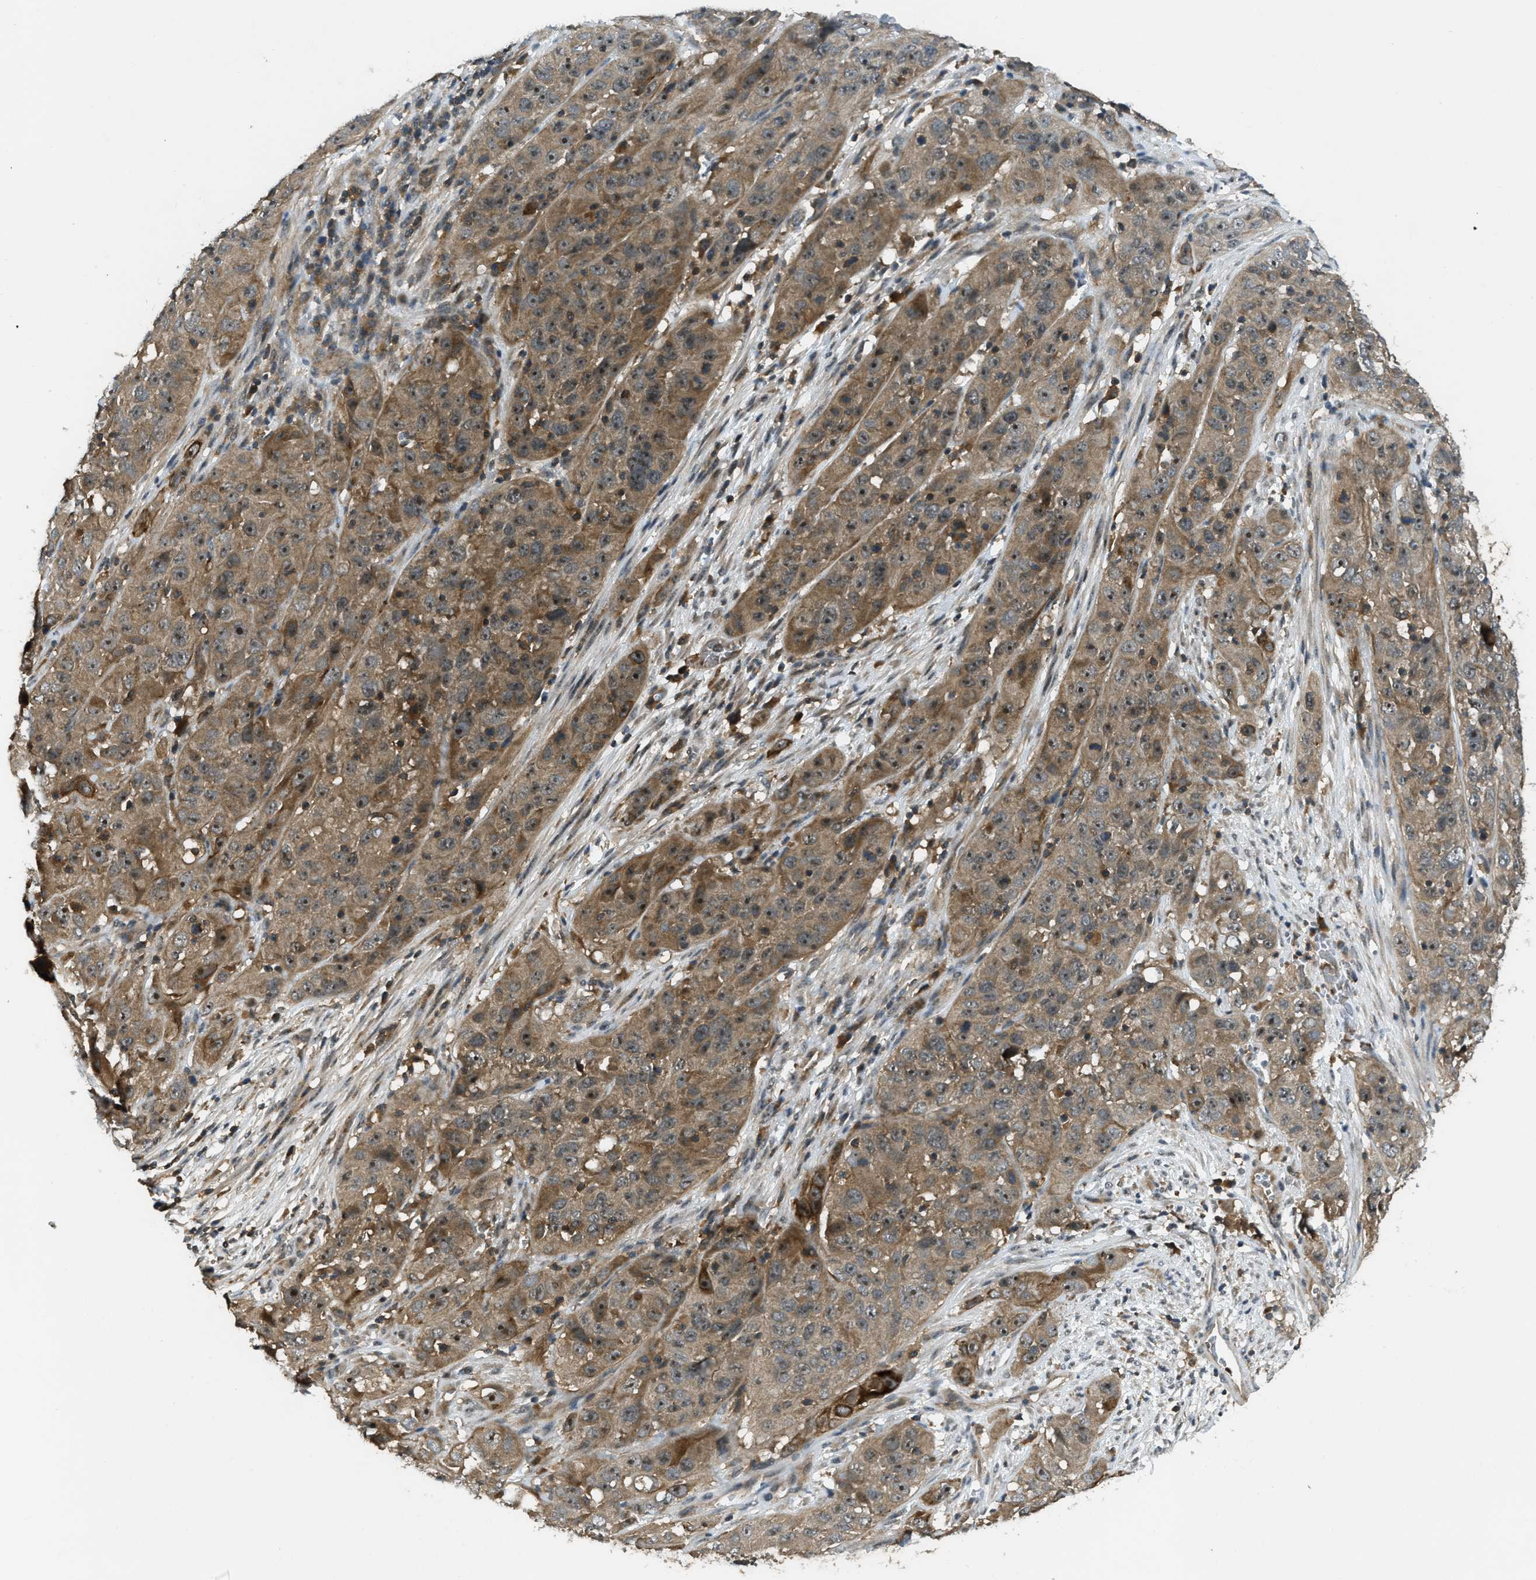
{"staining": {"intensity": "moderate", "quantity": ">75%", "location": "cytoplasmic/membranous"}, "tissue": "cervical cancer", "cell_type": "Tumor cells", "image_type": "cancer", "snomed": [{"axis": "morphology", "description": "Squamous cell carcinoma, NOS"}, {"axis": "topography", "description": "Cervix"}], "caption": "A medium amount of moderate cytoplasmic/membranous staining is seen in about >75% of tumor cells in squamous cell carcinoma (cervical) tissue.", "gene": "ZNF71", "patient": {"sex": "female", "age": 32}}